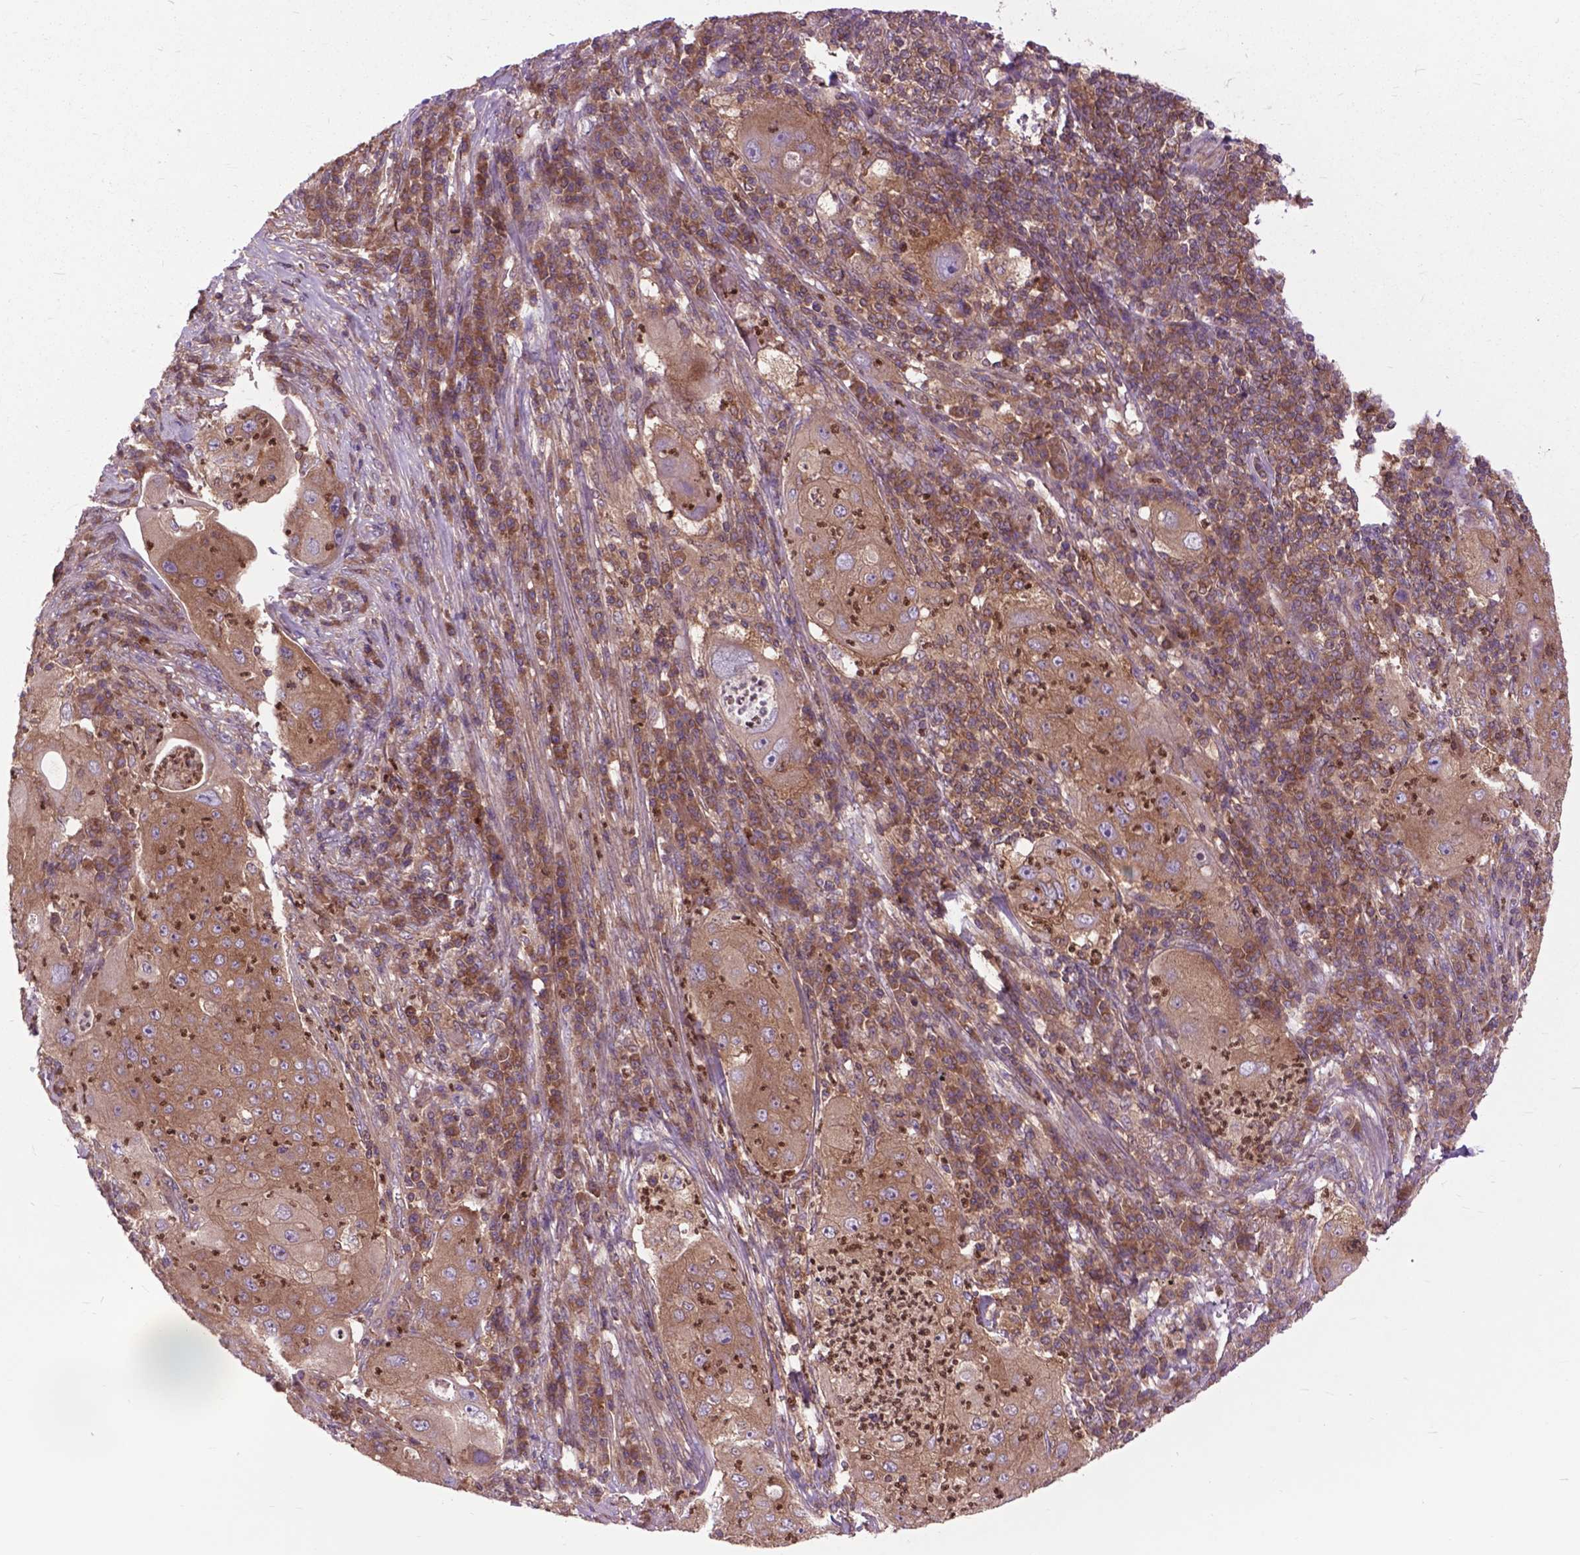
{"staining": {"intensity": "moderate", "quantity": ">75%", "location": "cytoplasmic/membranous"}, "tissue": "lung cancer", "cell_type": "Tumor cells", "image_type": "cancer", "snomed": [{"axis": "morphology", "description": "Squamous cell carcinoma, NOS"}, {"axis": "topography", "description": "Lung"}], "caption": "Immunohistochemical staining of human lung cancer (squamous cell carcinoma) exhibits medium levels of moderate cytoplasmic/membranous positivity in about >75% of tumor cells. (DAB IHC with brightfield microscopy, high magnification).", "gene": "ARAF", "patient": {"sex": "female", "age": 59}}